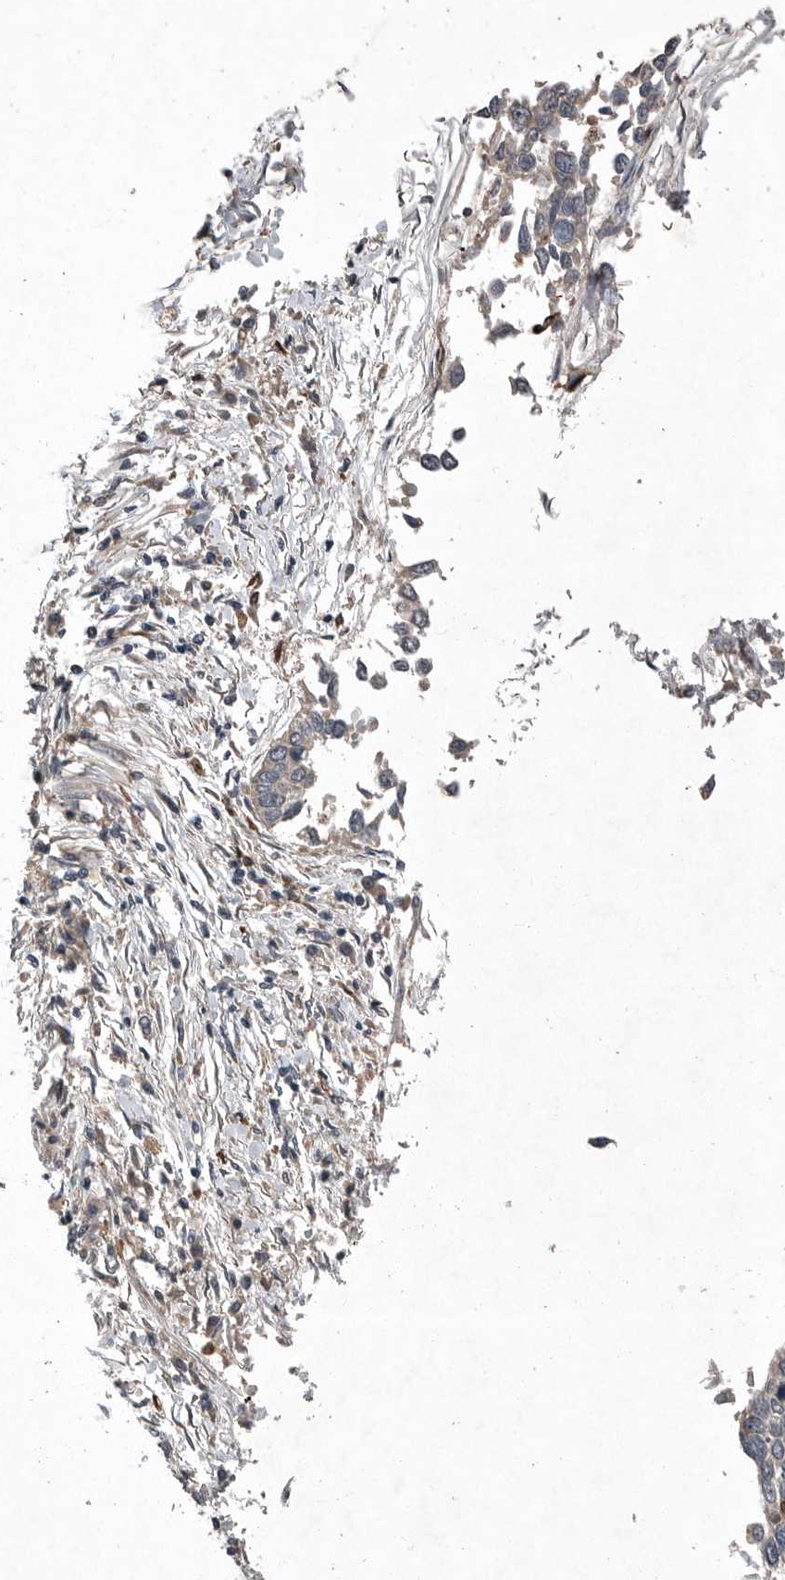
{"staining": {"intensity": "negative", "quantity": "none", "location": "none"}, "tissue": "lung cancer", "cell_type": "Tumor cells", "image_type": "cancer", "snomed": [{"axis": "morphology", "description": "Normal tissue, NOS"}, {"axis": "morphology", "description": "Squamous cell carcinoma, NOS"}, {"axis": "topography", "description": "Cartilage tissue"}, {"axis": "topography", "description": "Bronchus"}, {"axis": "topography", "description": "Lung"}, {"axis": "topography", "description": "Peripheral nerve tissue"}], "caption": "The immunohistochemistry (IHC) image has no significant expression in tumor cells of lung squamous cell carcinoma tissue.", "gene": "SCP2", "patient": {"sex": "female", "age": 49}}